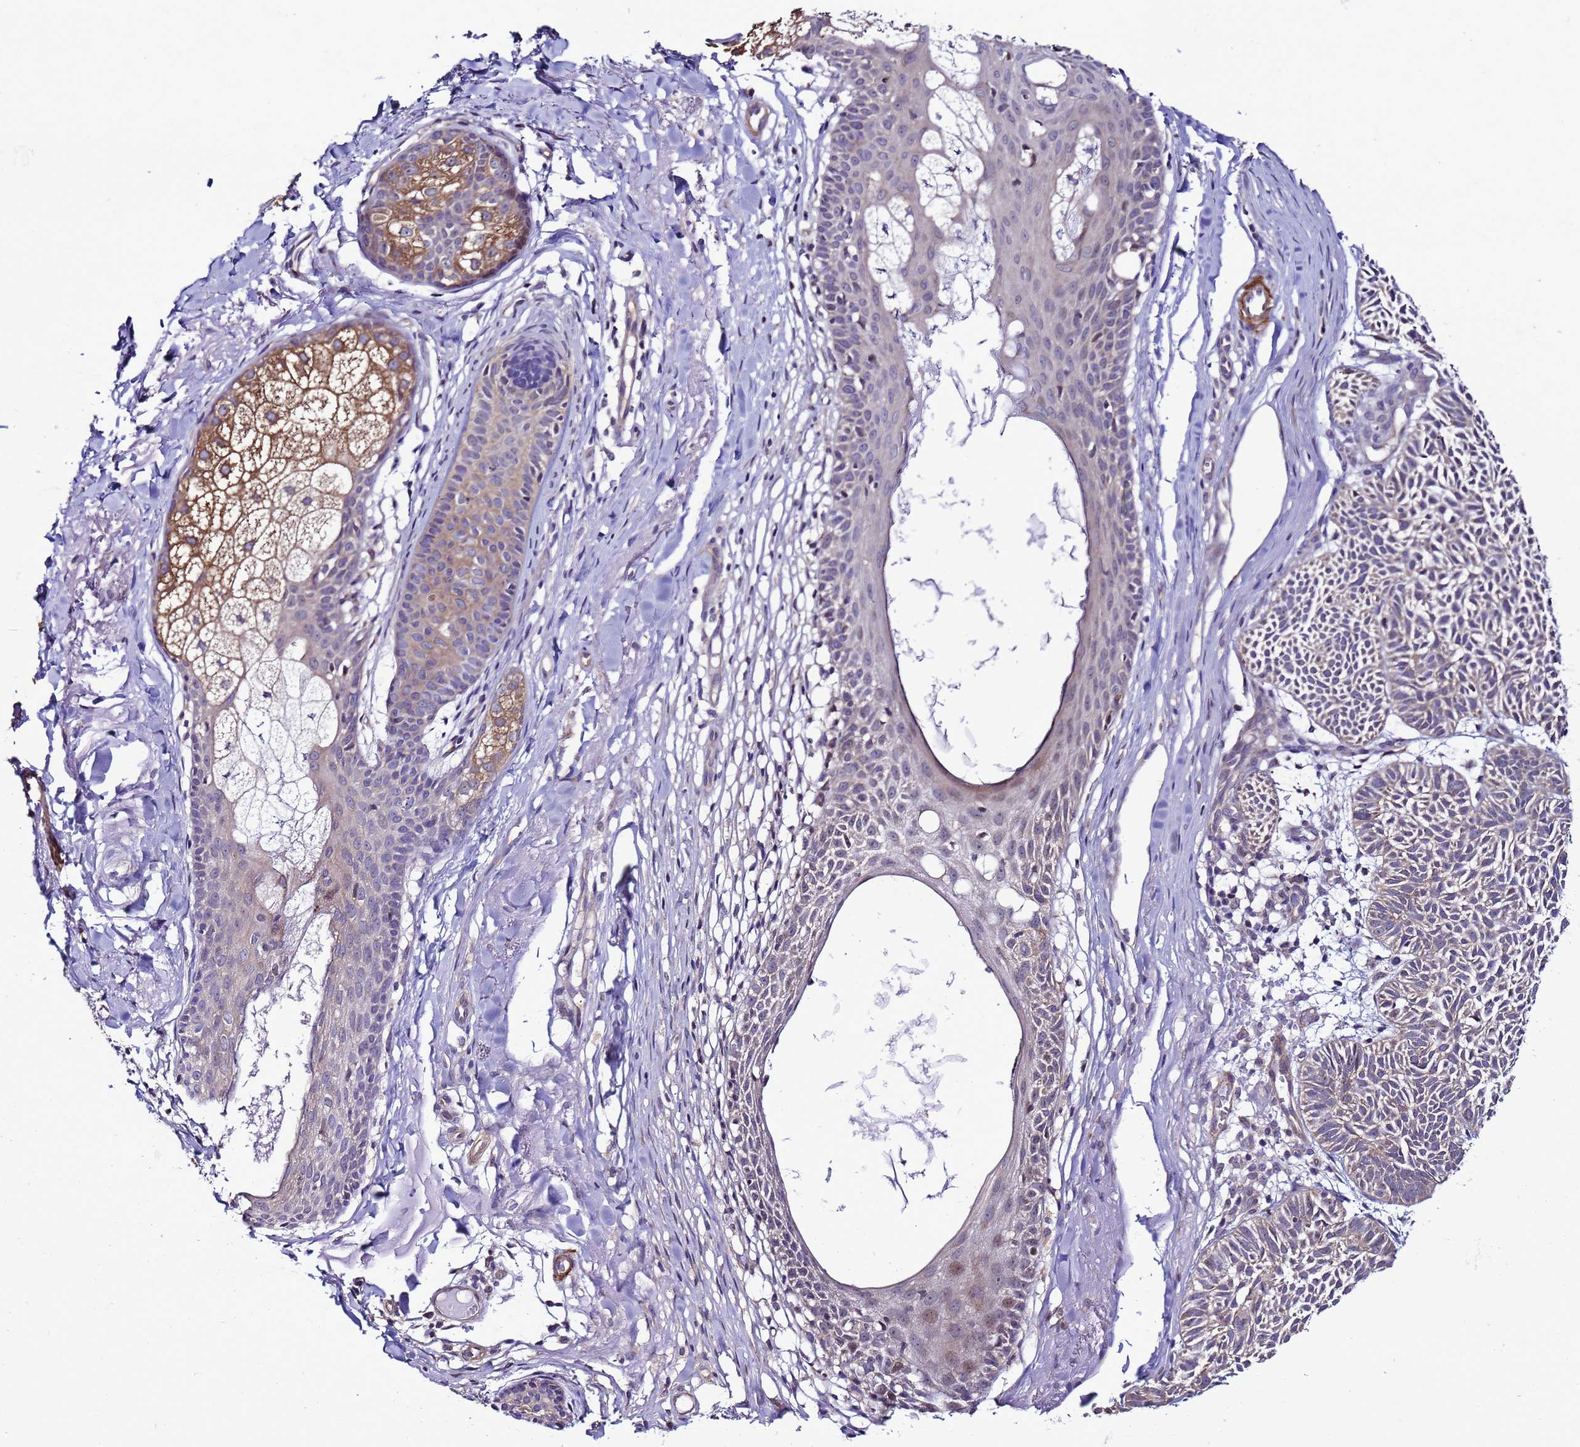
{"staining": {"intensity": "weak", "quantity": "<25%", "location": "cytoplasmic/membranous"}, "tissue": "skin cancer", "cell_type": "Tumor cells", "image_type": "cancer", "snomed": [{"axis": "morphology", "description": "Basal cell carcinoma"}, {"axis": "topography", "description": "Skin"}], "caption": "There is no significant positivity in tumor cells of basal cell carcinoma (skin).", "gene": "GEN1", "patient": {"sex": "male", "age": 69}}